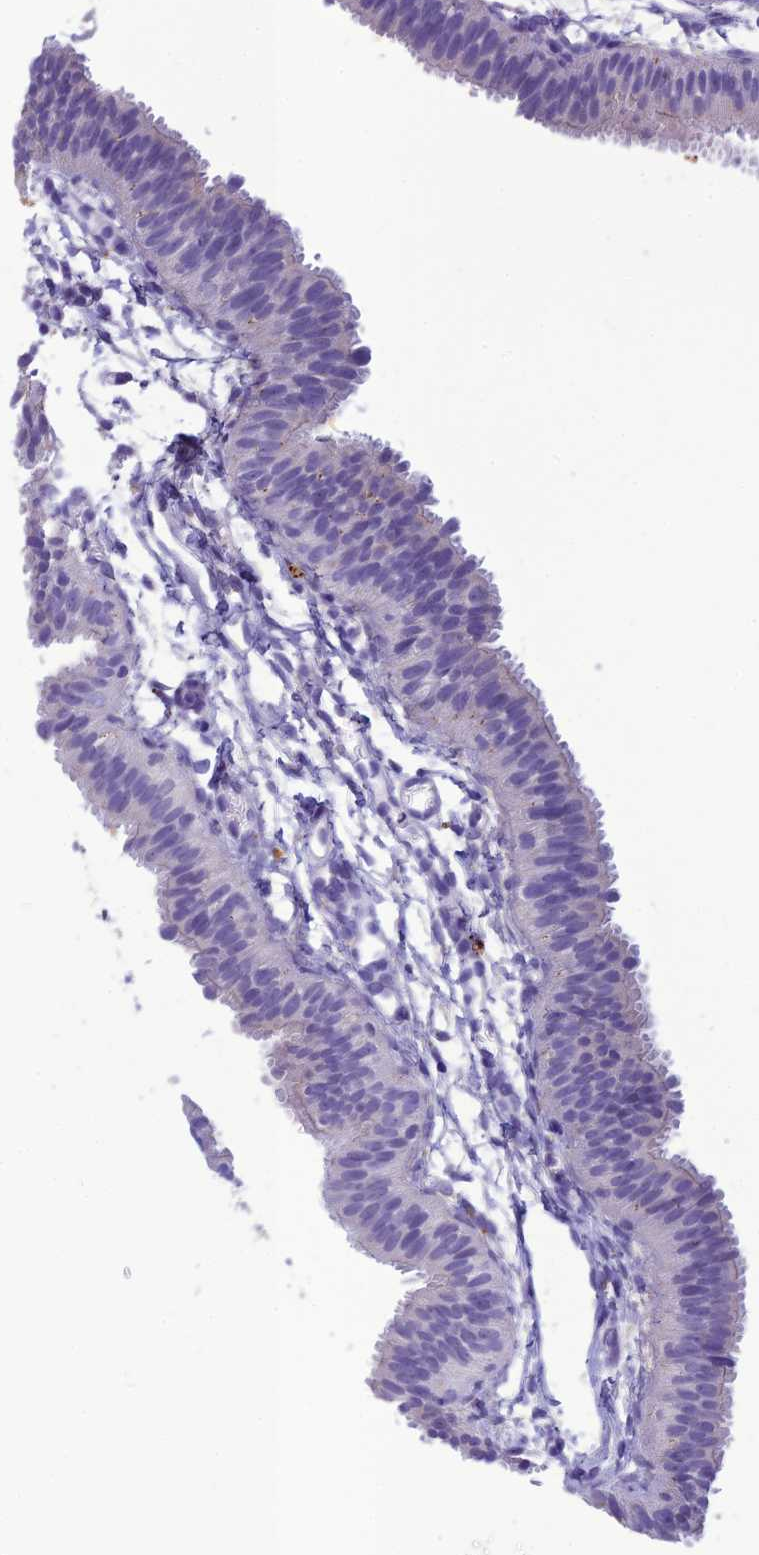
{"staining": {"intensity": "negative", "quantity": "none", "location": "none"}, "tissue": "fallopian tube", "cell_type": "Glandular cells", "image_type": "normal", "snomed": [{"axis": "morphology", "description": "Normal tissue, NOS"}, {"axis": "topography", "description": "Fallopian tube"}], "caption": "There is no significant positivity in glandular cells of fallopian tube.", "gene": "IFT172", "patient": {"sex": "female", "age": 35}}